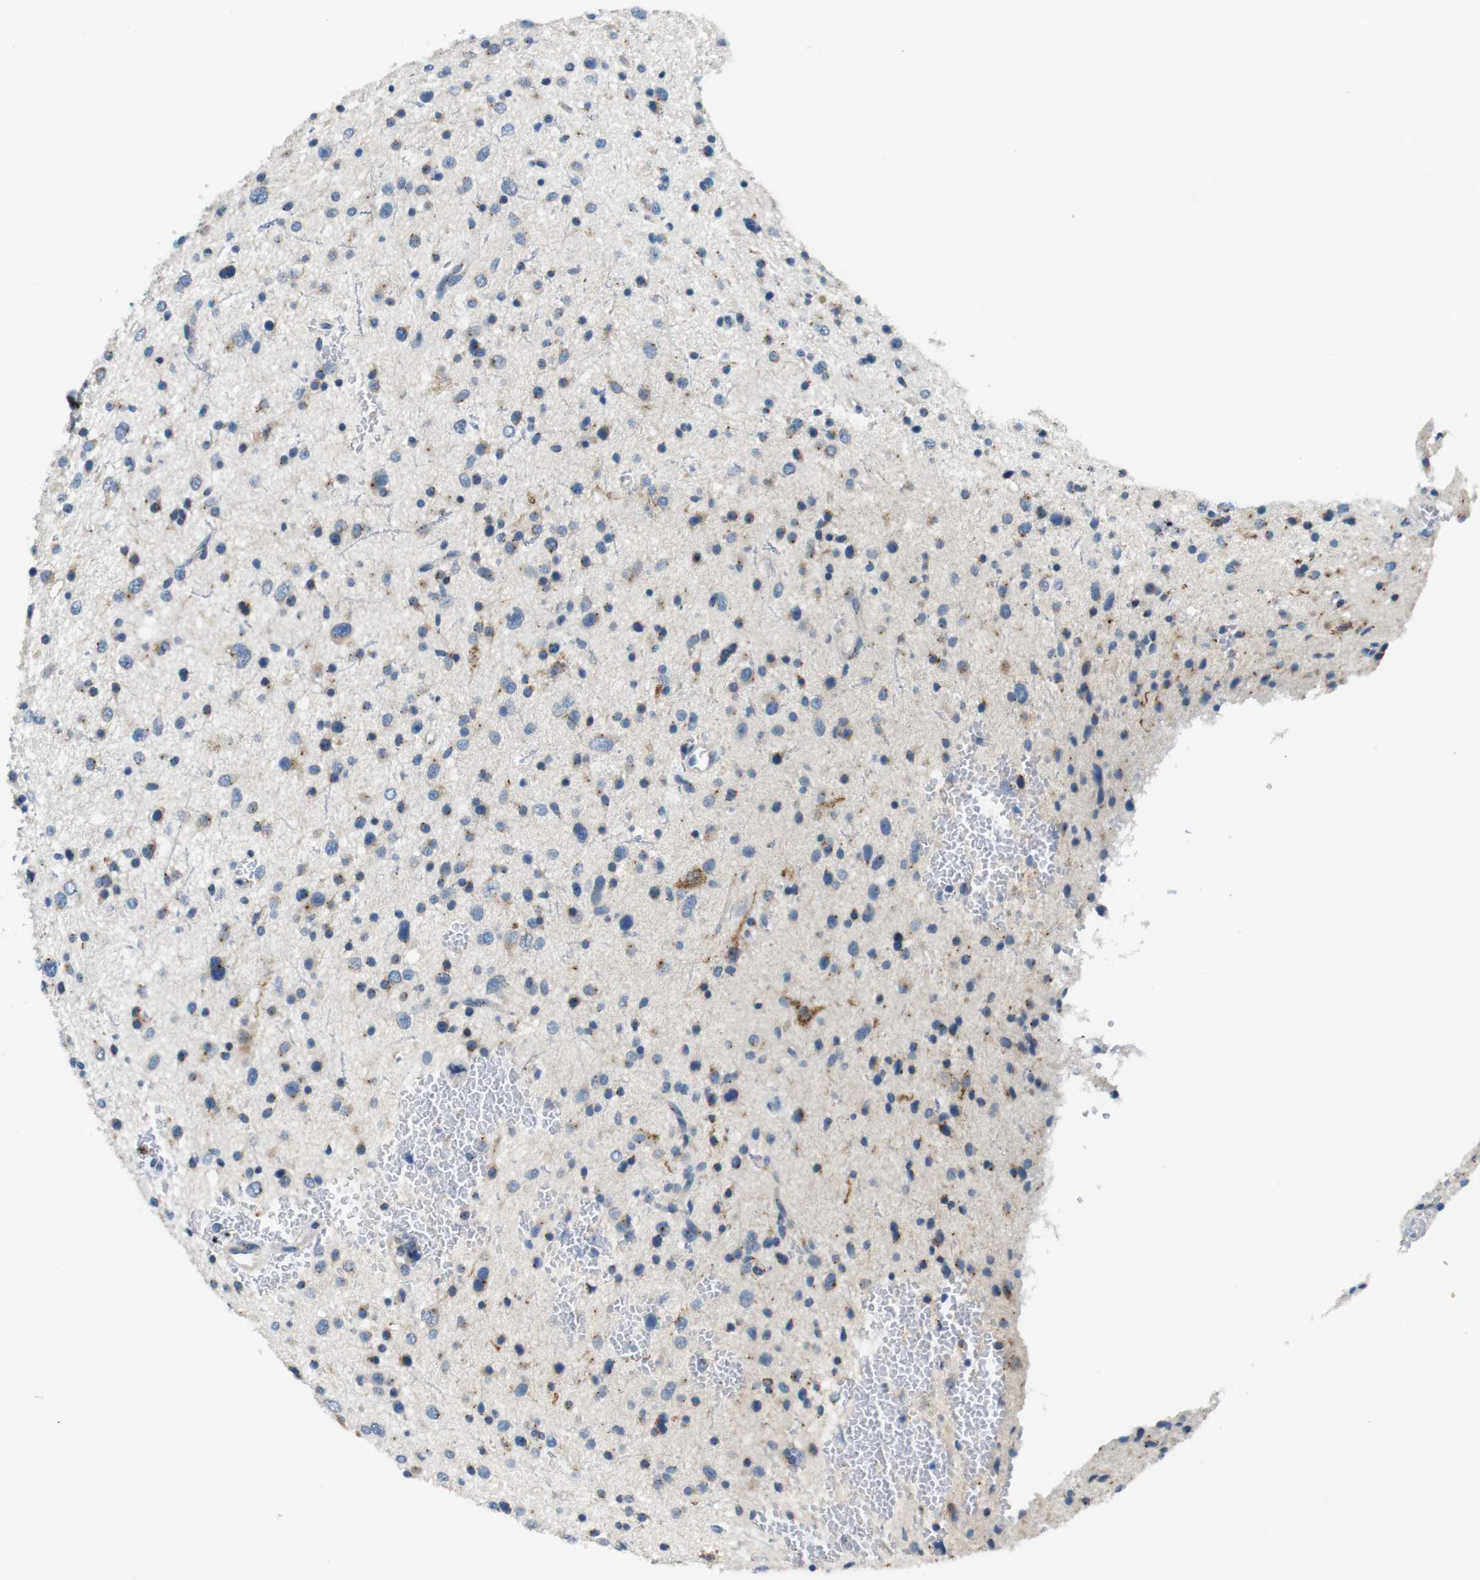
{"staining": {"intensity": "weak", "quantity": "25%-75%", "location": "cytoplasmic/membranous"}, "tissue": "glioma", "cell_type": "Tumor cells", "image_type": "cancer", "snomed": [{"axis": "morphology", "description": "Glioma, malignant, Low grade"}, {"axis": "topography", "description": "Brain"}], "caption": "Tumor cells demonstrate low levels of weak cytoplasmic/membranous positivity in approximately 25%-75% of cells in glioma.", "gene": "UNC5CL", "patient": {"sex": "female", "age": 37}}